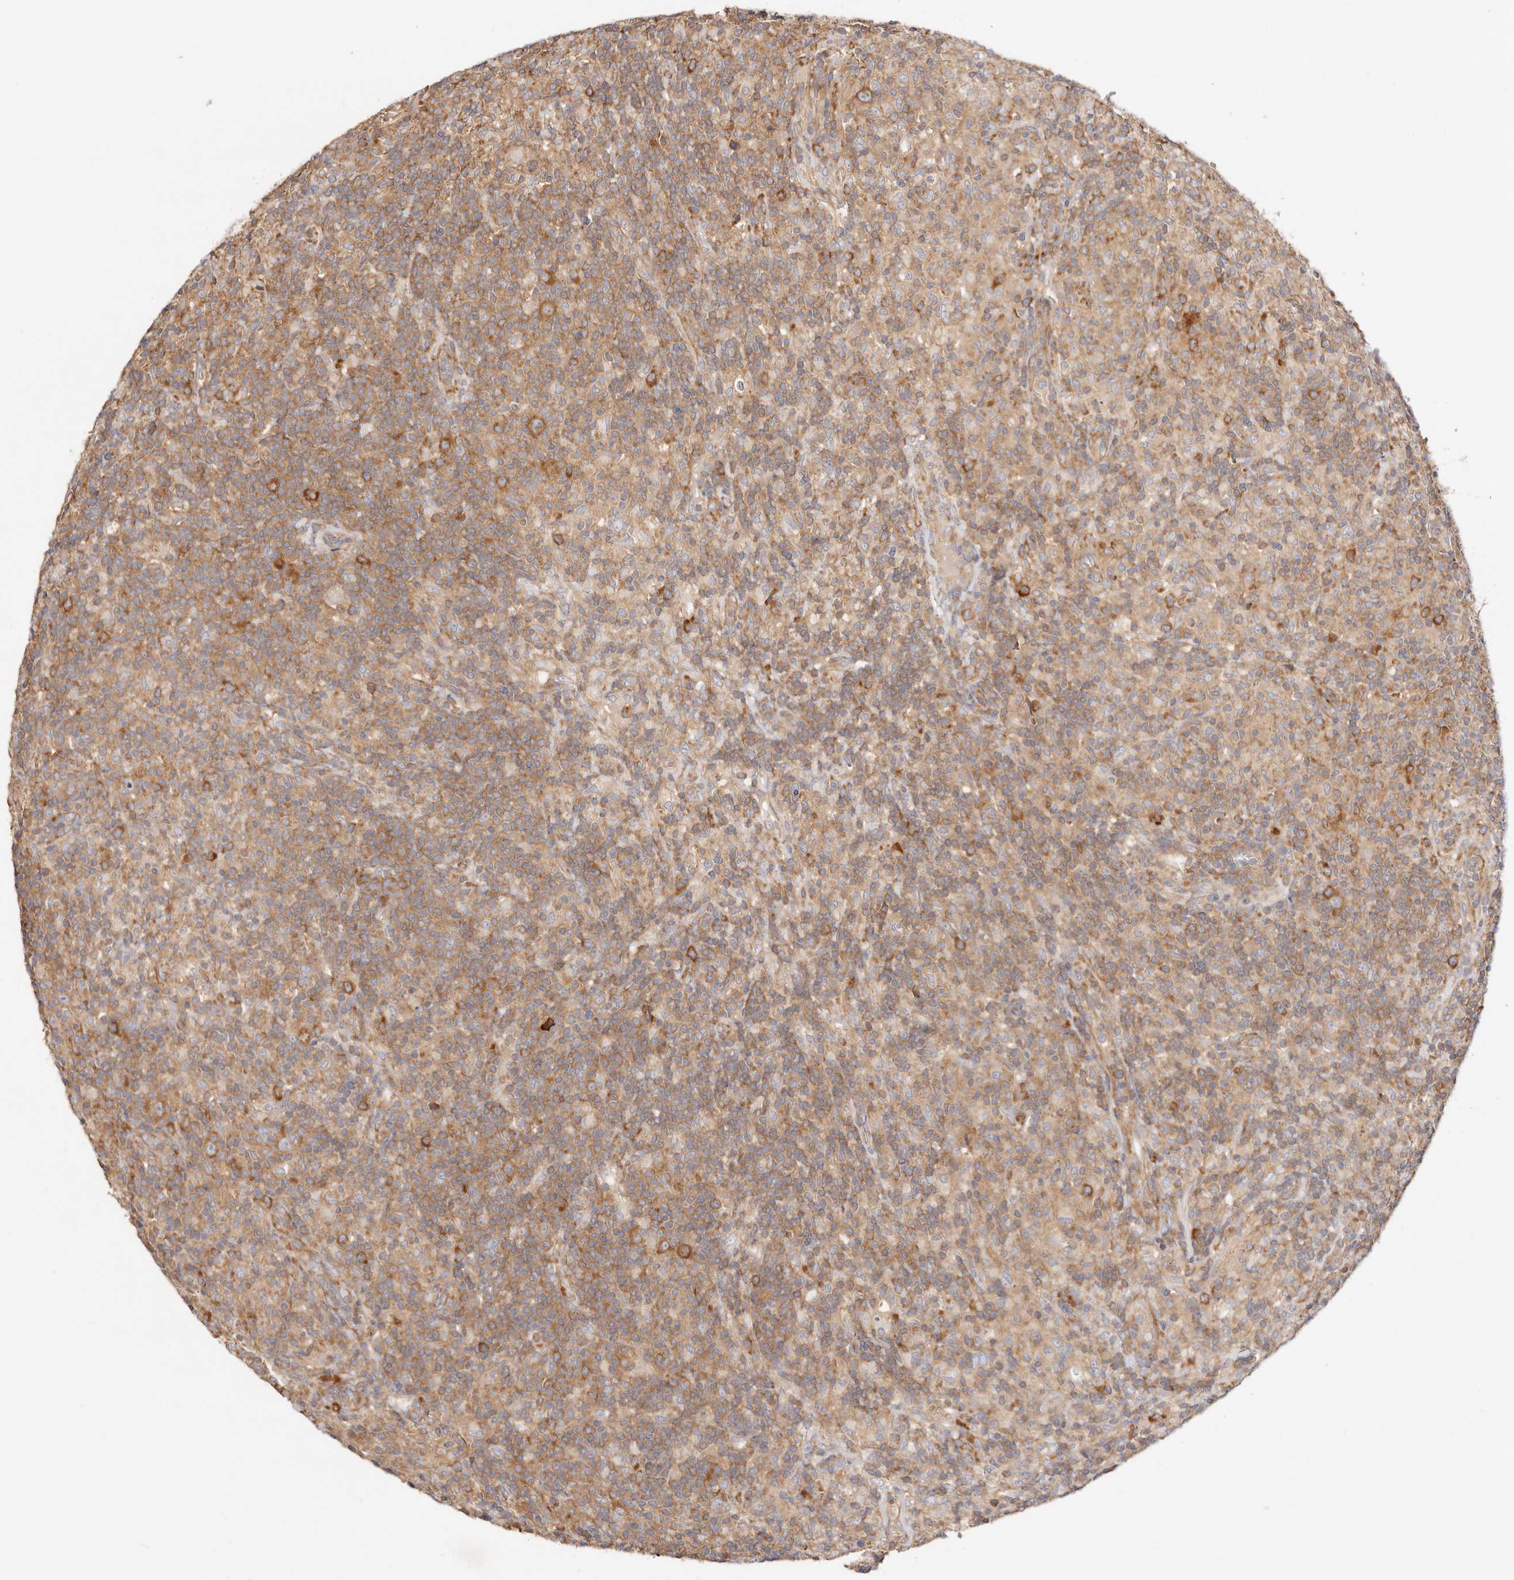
{"staining": {"intensity": "moderate", "quantity": ">75%", "location": "cytoplasmic/membranous"}, "tissue": "lymphoma", "cell_type": "Tumor cells", "image_type": "cancer", "snomed": [{"axis": "morphology", "description": "Hodgkin's disease, NOS"}, {"axis": "topography", "description": "Lymph node"}], "caption": "Human lymphoma stained with a protein marker displays moderate staining in tumor cells.", "gene": "GNA13", "patient": {"sex": "male", "age": 70}}